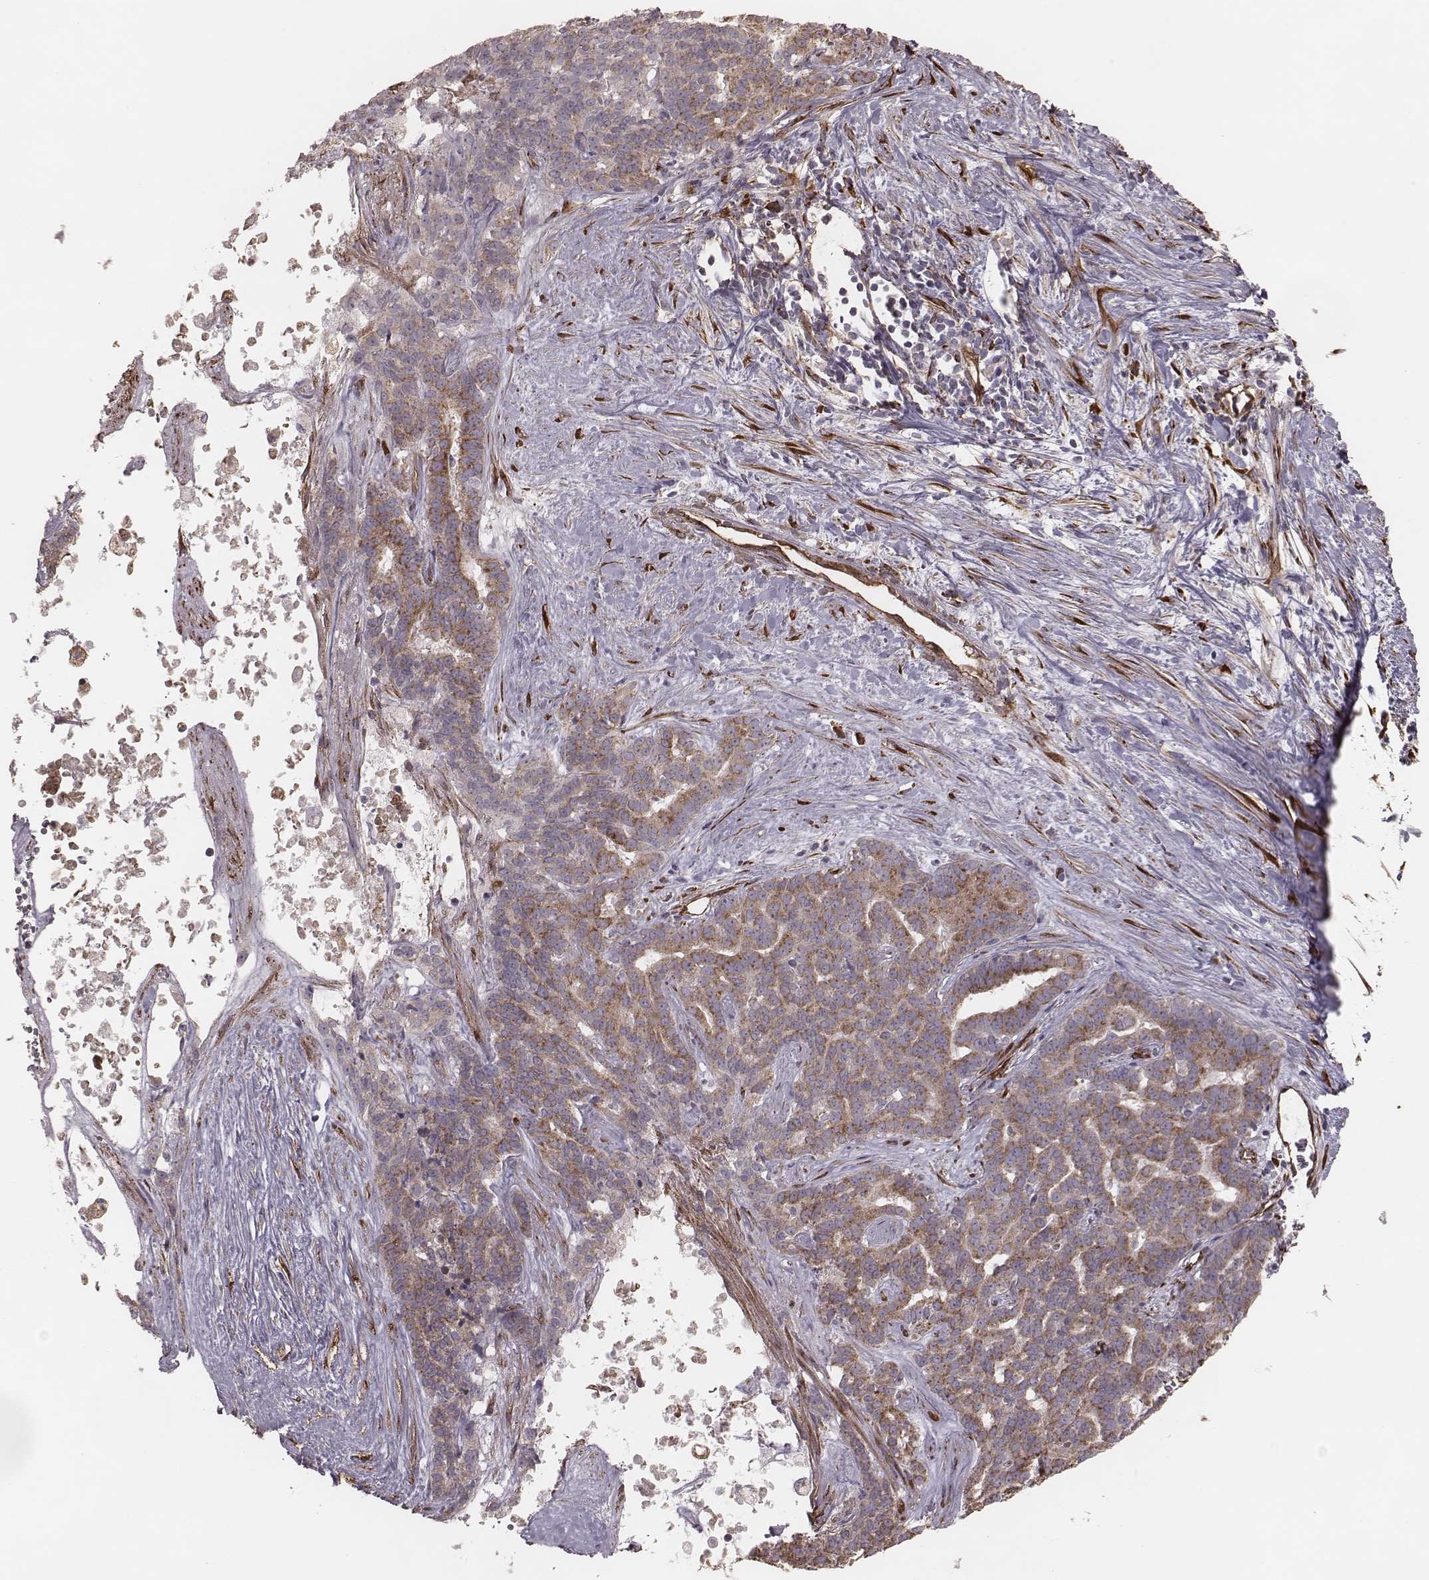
{"staining": {"intensity": "weak", "quantity": ">75%", "location": "cytoplasmic/membranous"}, "tissue": "liver cancer", "cell_type": "Tumor cells", "image_type": "cancer", "snomed": [{"axis": "morphology", "description": "Cholangiocarcinoma"}, {"axis": "topography", "description": "Liver"}], "caption": "Immunohistochemistry (IHC) (DAB) staining of human liver cancer demonstrates weak cytoplasmic/membranous protein expression in approximately >75% of tumor cells. The staining is performed using DAB (3,3'-diaminobenzidine) brown chromogen to label protein expression. The nuclei are counter-stained blue using hematoxylin.", "gene": "PALMD", "patient": {"sex": "female", "age": 47}}